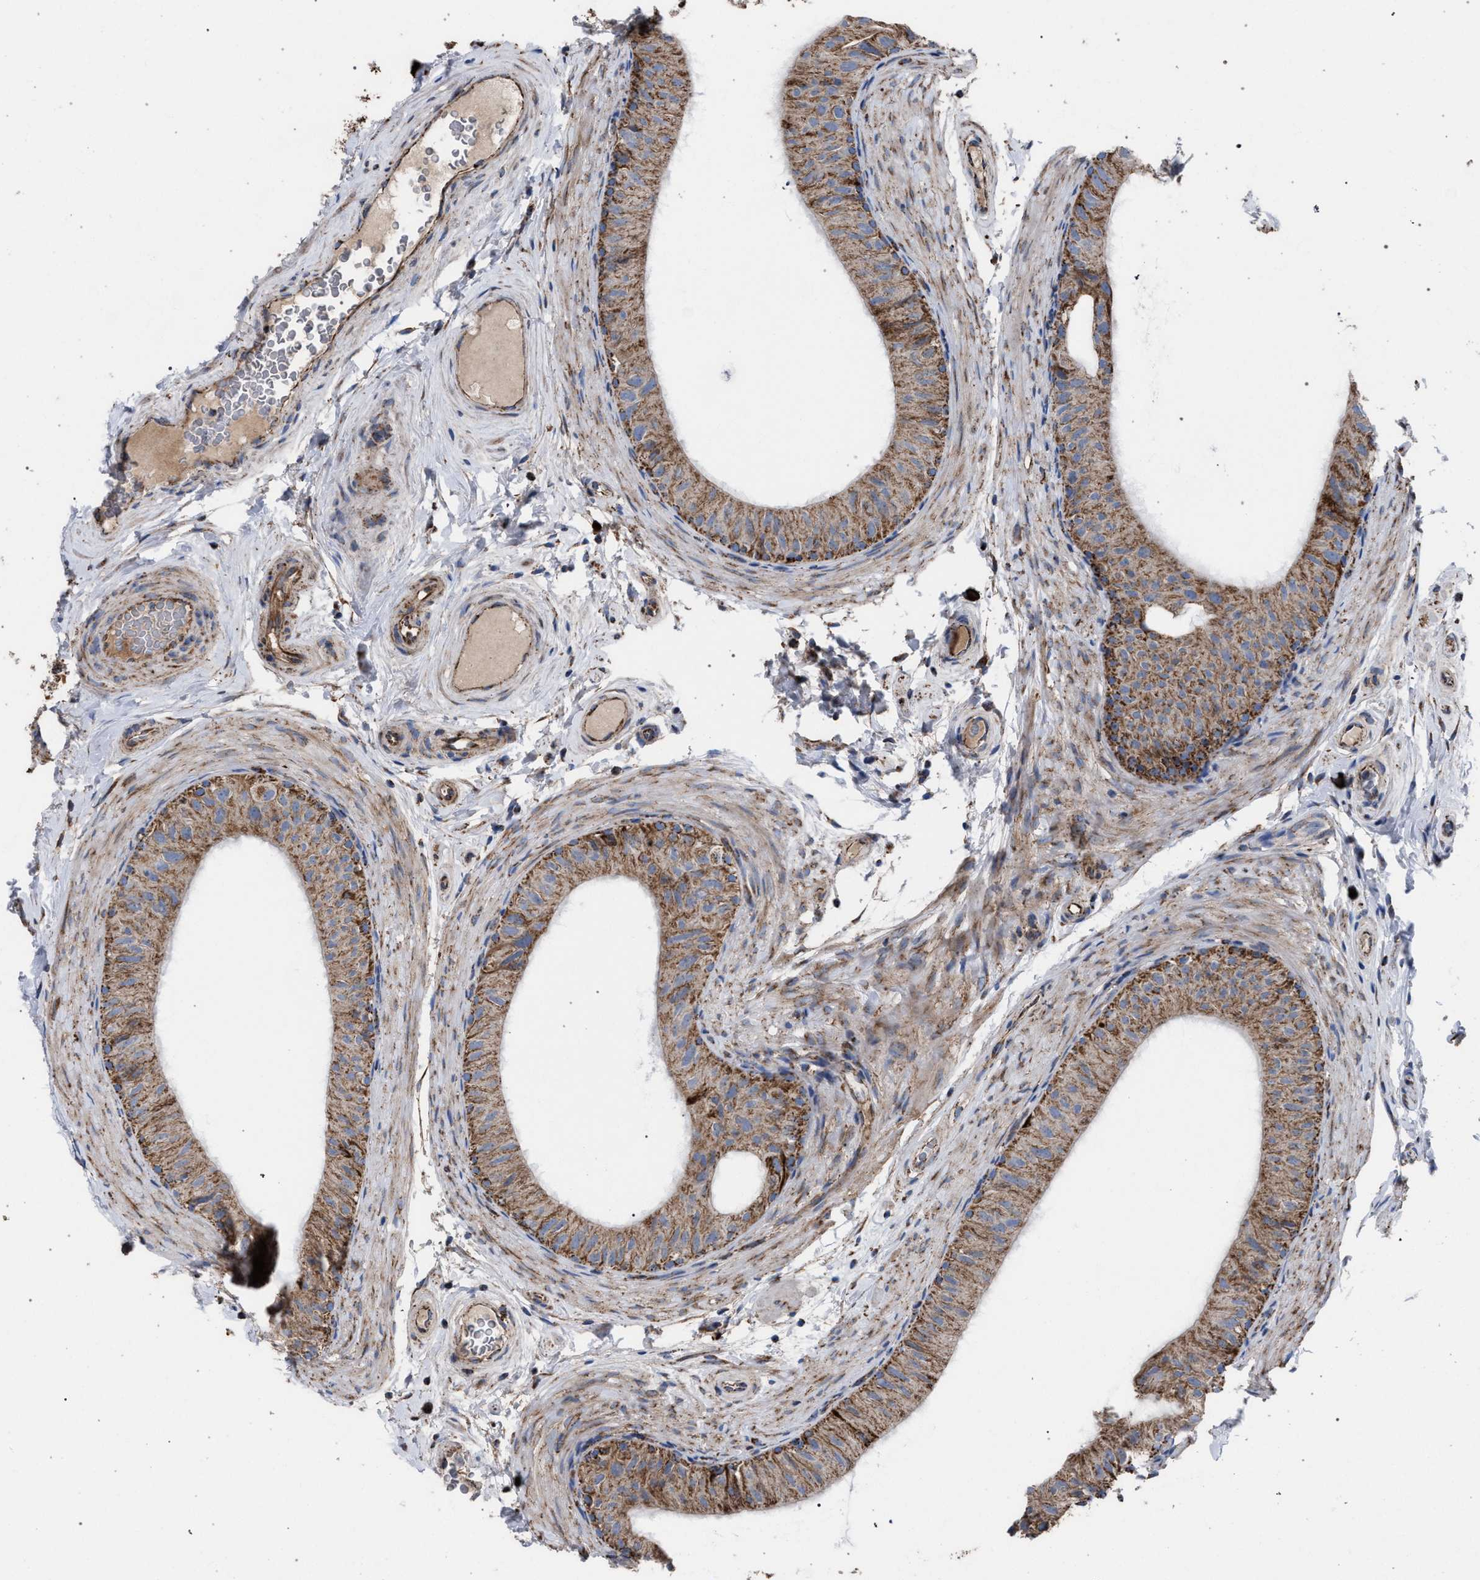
{"staining": {"intensity": "strong", "quantity": ">75%", "location": "cytoplasmic/membranous"}, "tissue": "epididymis", "cell_type": "Glandular cells", "image_type": "normal", "snomed": [{"axis": "morphology", "description": "Normal tissue, NOS"}, {"axis": "topography", "description": "Epididymis"}], "caption": "DAB (3,3'-diaminobenzidine) immunohistochemical staining of unremarkable epididymis shows strong cytoplasmic/membranous protein staining in about >75% of glandular cells.", "gene": "VPS13A", "patient": {"sex": "male", "age": 34}}